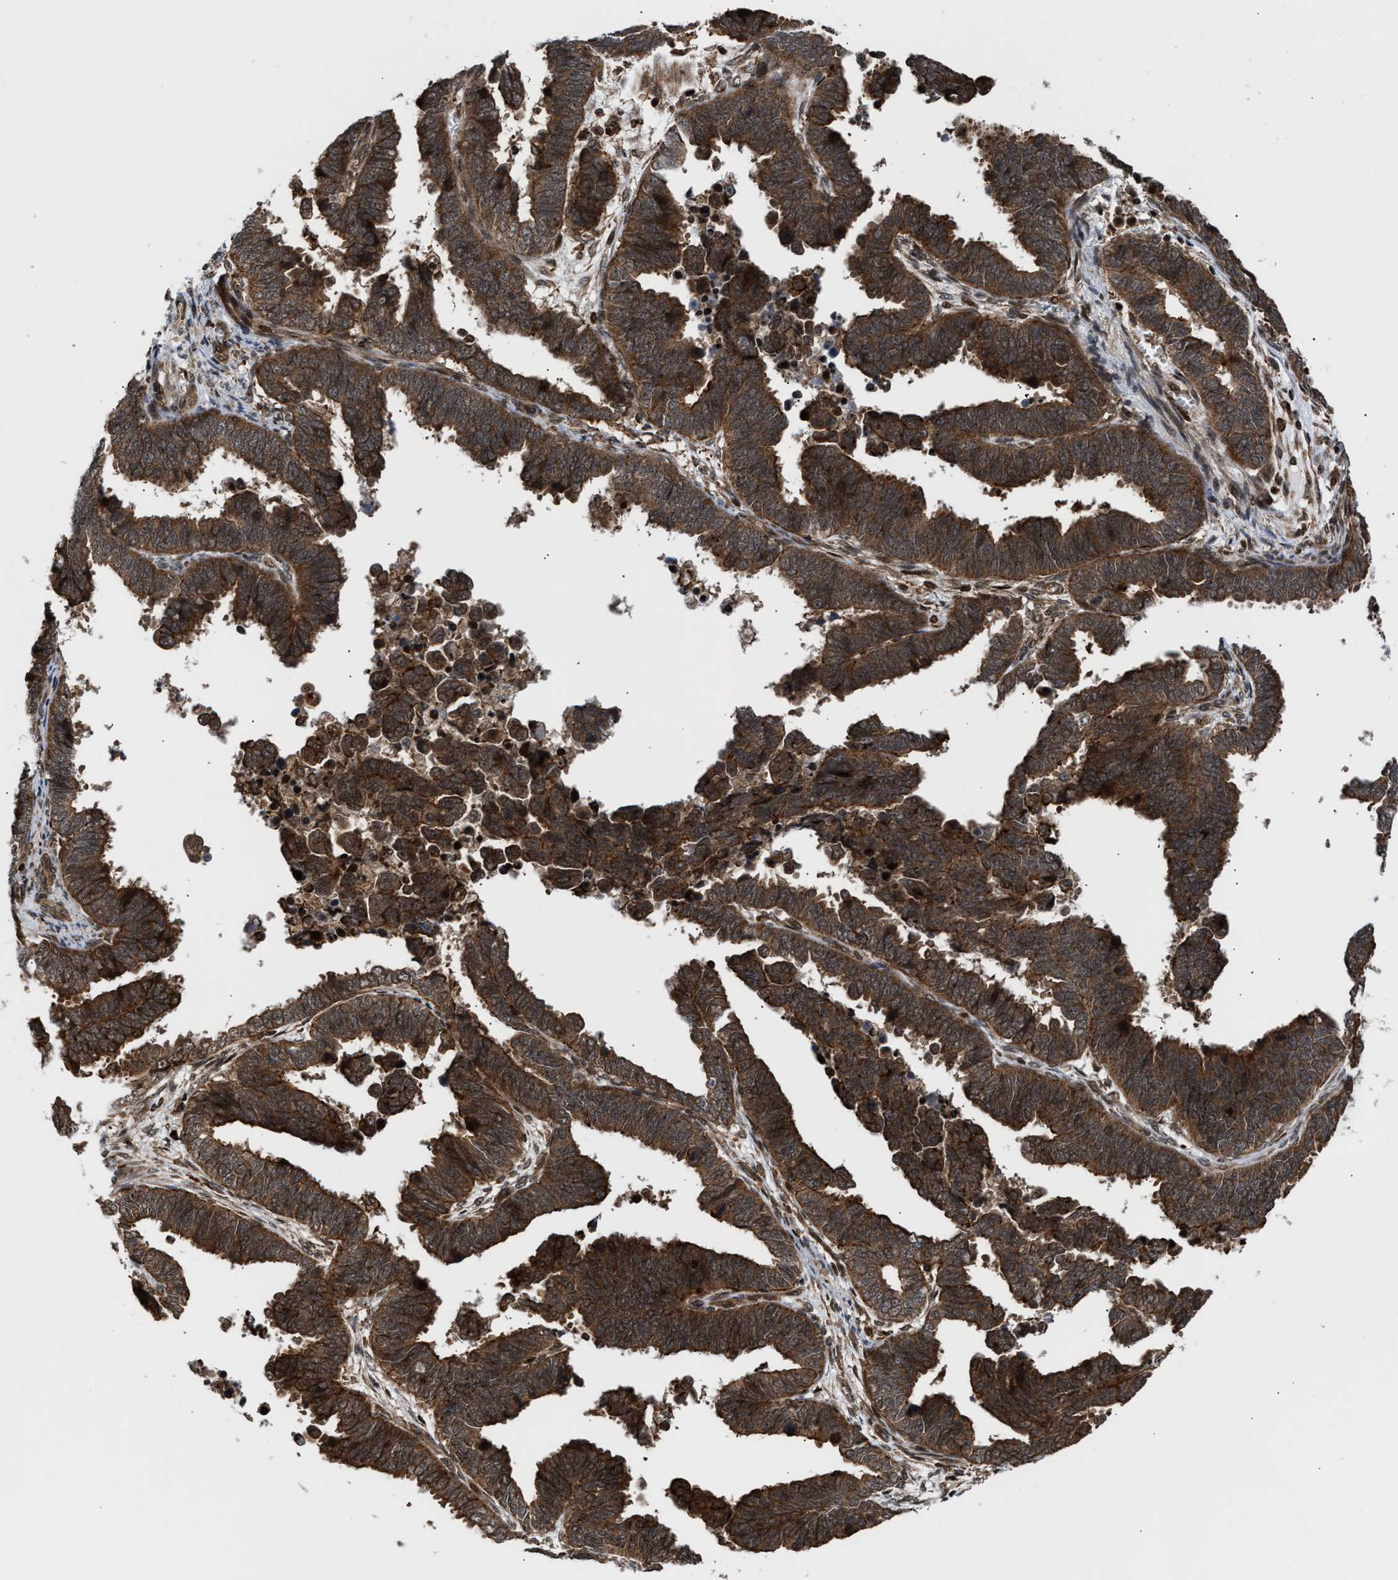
{"staining": {"intensity": "strong", "quantity": ">75%", "location": "cytoplasmic/membranous,nuclear"}, "tissue": "endometrial cancer", "cell_type": "Tumor cells", "image_type": "cancer", "snomed": [{"axis": "morphology", "description": "Adenocarcinoma, NOS"}, {"axis": "topography", "description": "Endometrium"}], "caption": "IHC staining of adenocarcinoma (endometrial), which shows high levels of strong cytoplasmic/membranous and nuclear expression in about >75% of tumor cells indicating strong cytoplasmic/membranous and nuclear protein expression. The staining was performed using DAB (3,3'-diaminobenzidine) (brown) for protein detection and nuclei were counterstained in hematoxylin (blue).", "gene": "STAU2", "patient": {"sex": "female", "age": 75}}